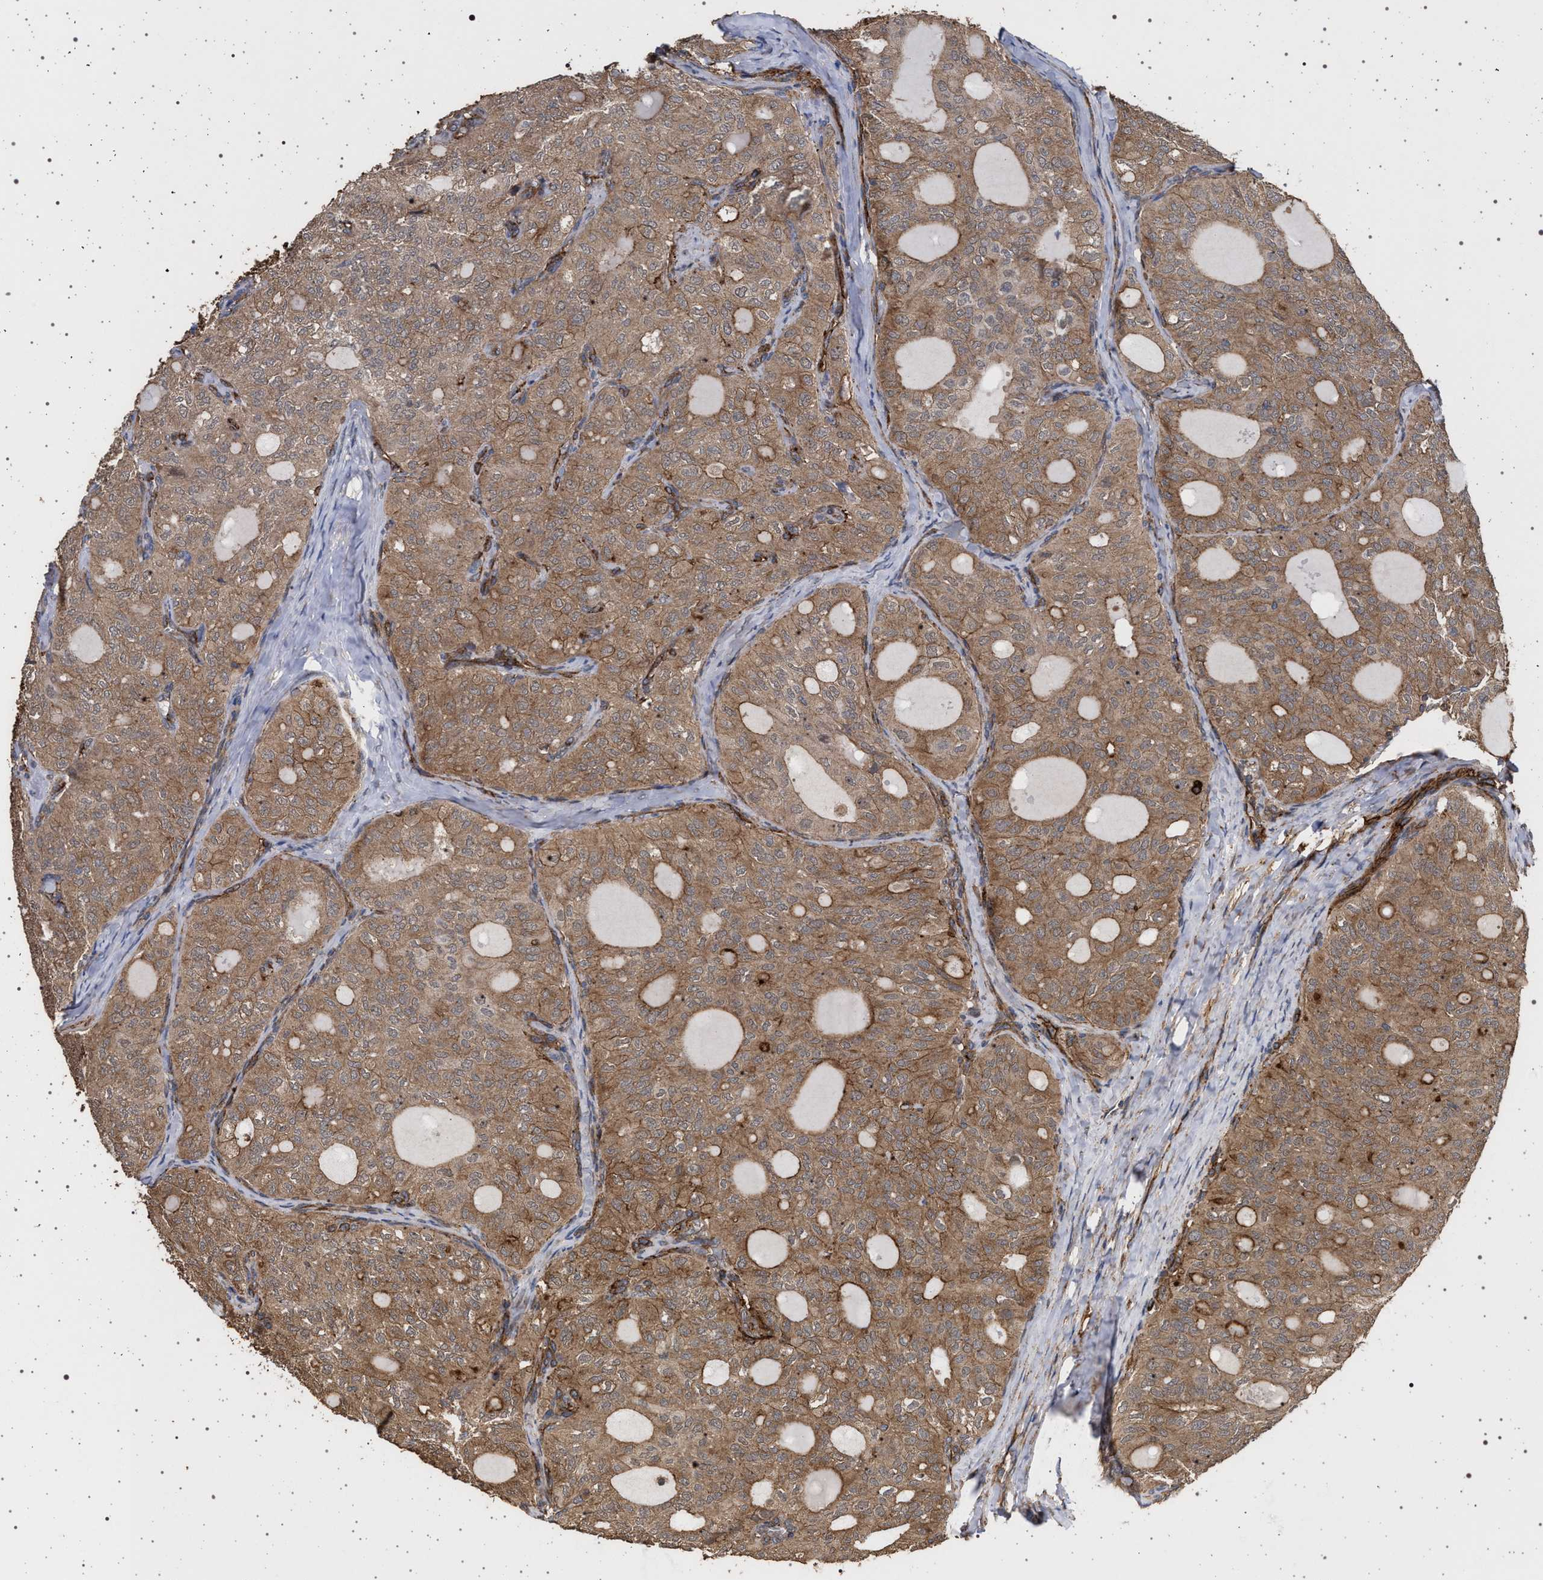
{"staining": {"intensity": "moderate", "quantity": ">75%", "location": "cytoplasmic/membranous"}, "tissue": "thyroid cancer", "cell_type": "Tumor cells", "image_type": "cancer", "snomed": [{"axis": "morphology", "description": "Follicular adenoma carcinoma, NOS"}, {"axis": "topography", "description": "Thyroid gland"}], "caption": "Immunohistochemistry (IHC) staining of thyroid cancer (follicular adenoma carcinoma), which demonstrates medium levels of moderate cytoplasmic/membranous expression in about >75% of tumor cells indicating moderate cytoplasmic/membranous protein positivity. The staining was performed using DAB (3,3'-diaminobenzidine) (brown) for protein detection and nuclei were counterstained in hematoxylin (blue).", "gene": "IFT20", "patient": {"sex": "male", "age": 75}}